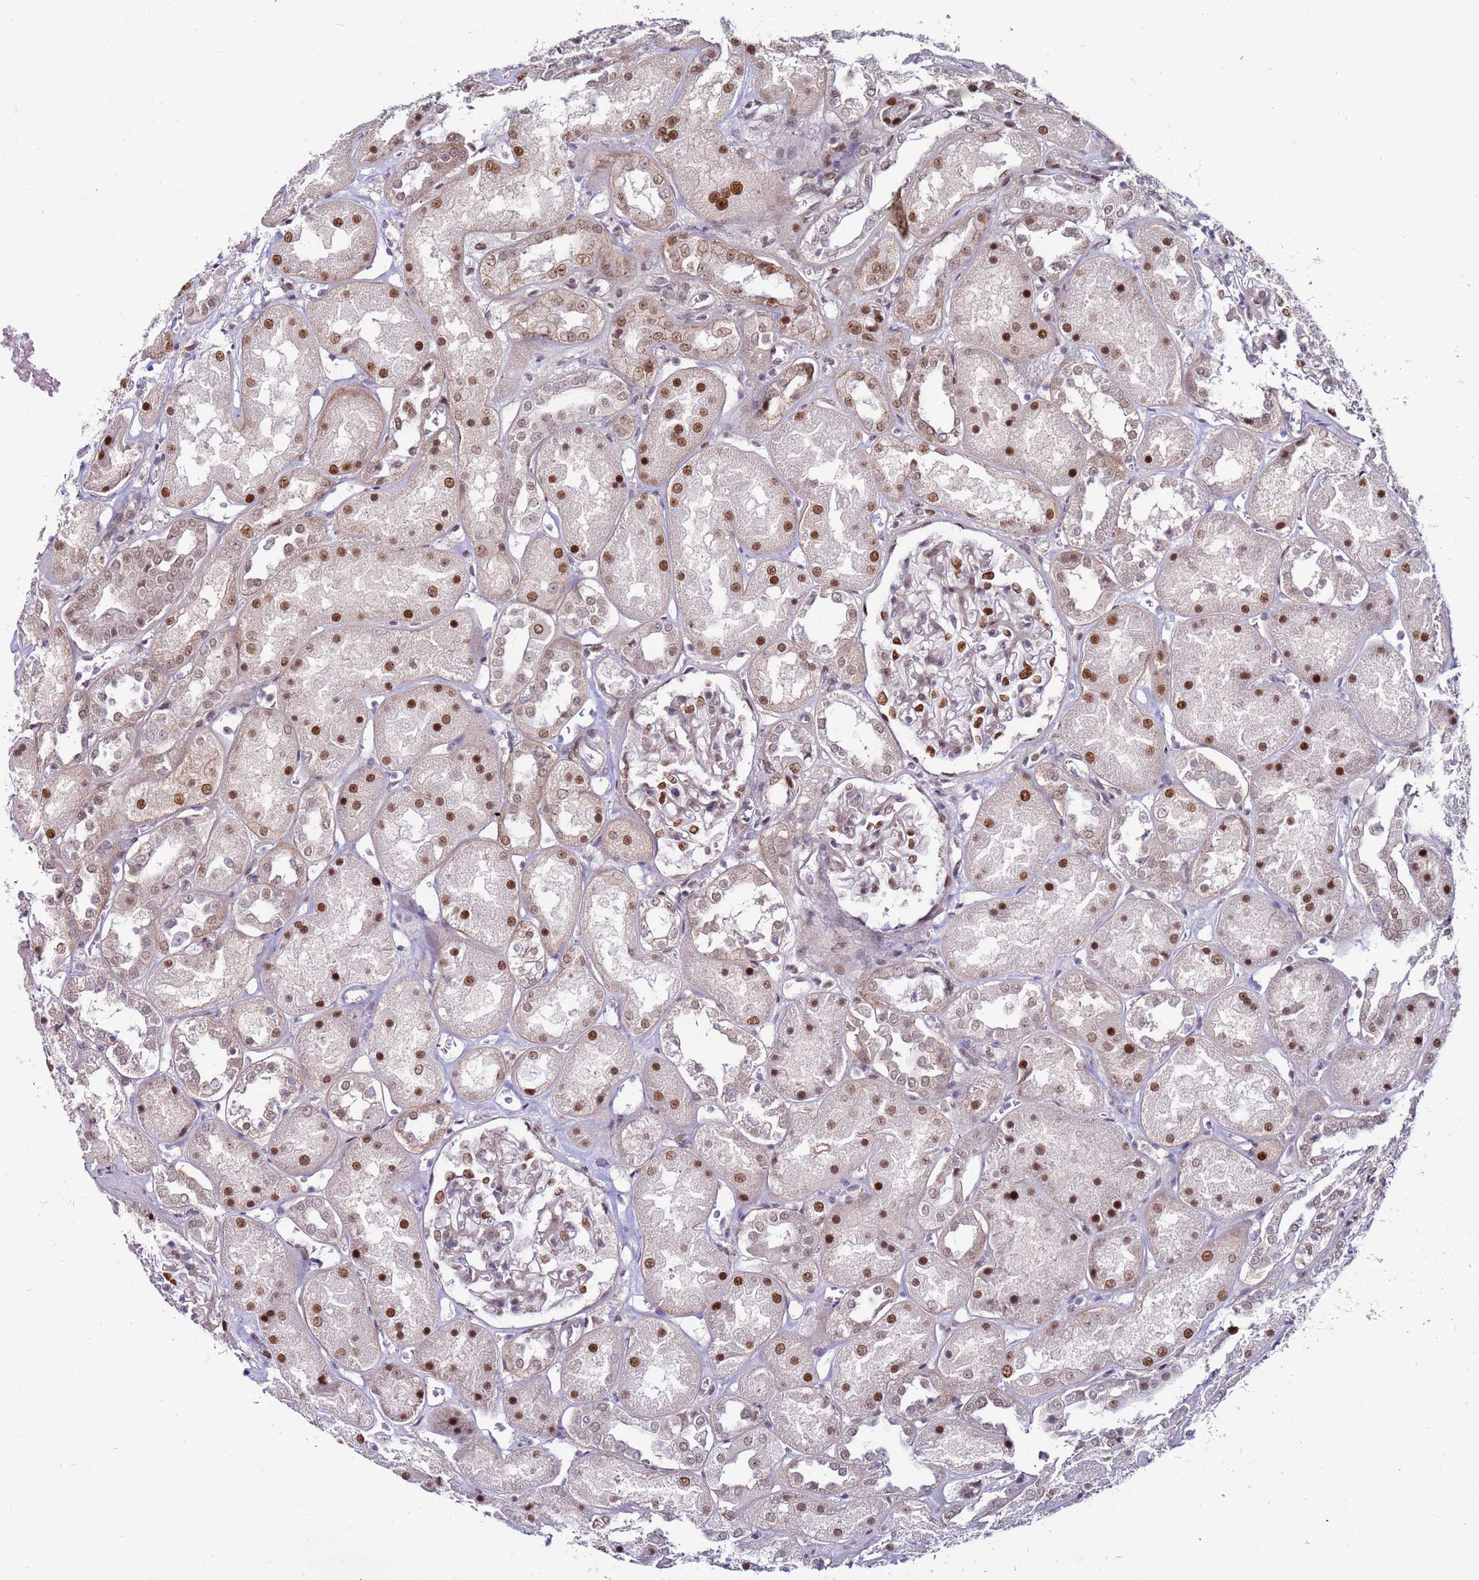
{"staining": {"intensity": "moderate", "quantity": "25%-75%", "location": "nuclear"}, "tissue": "kidney", "cell_type": "Cells in glomeruli", "image_type": "normal", "snomed": [{"axis": "morphology", "description": "Normal tissue, NOS"}, {"axis": "topography", "description": "Kidney"}], "caption": "Benign kidney displays moderate nuclear positivity in approximately 25%-75% of cells in glomeruli.", "gene": "KPNA4", "patient": {"sex": "male", "age": 70}}